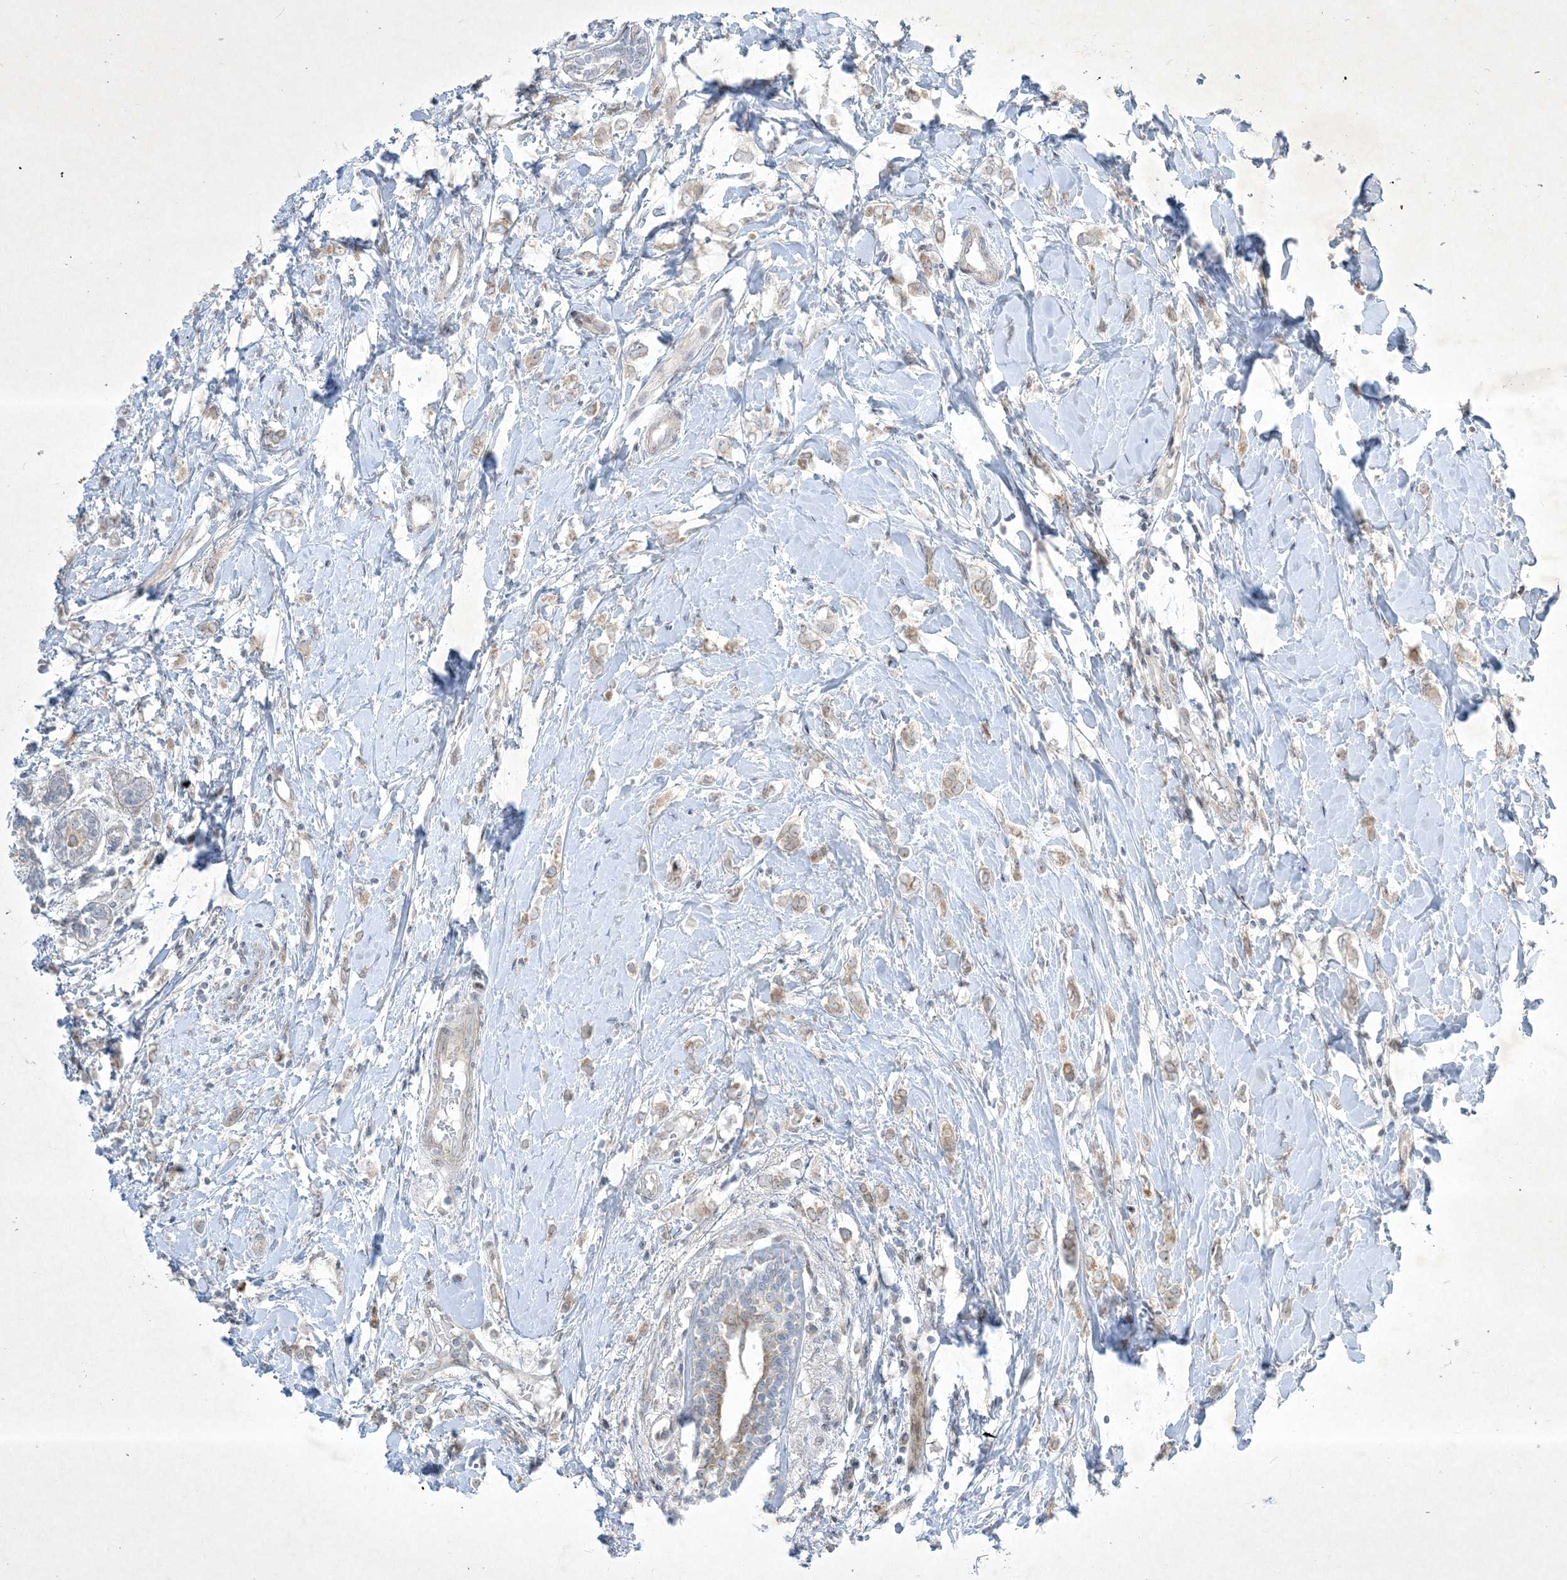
{"staining": {"intensity": "weak", "quantity": "25%-75%", "location": "cytoplasmic/membranous"}, "tissue": "breast cancer", "cell_type": "Tumor cells", "image_type": "cancer", "snomed": [{"axis": "morphology", "description": "Normal tissue, NOS"}, {"axis": "morphology", "description": "Lobular carcinoma"}, {"axis": "topography", "description": "Breast"}], "caption": "Breast cancer stained for a protein (brown) reveals weak cytoplasmic/membranous positive positivity in approximately 25%-75% of tumor cells.", "gene": "SOGA3", "patient": {"sex": "female", "age": 47}}